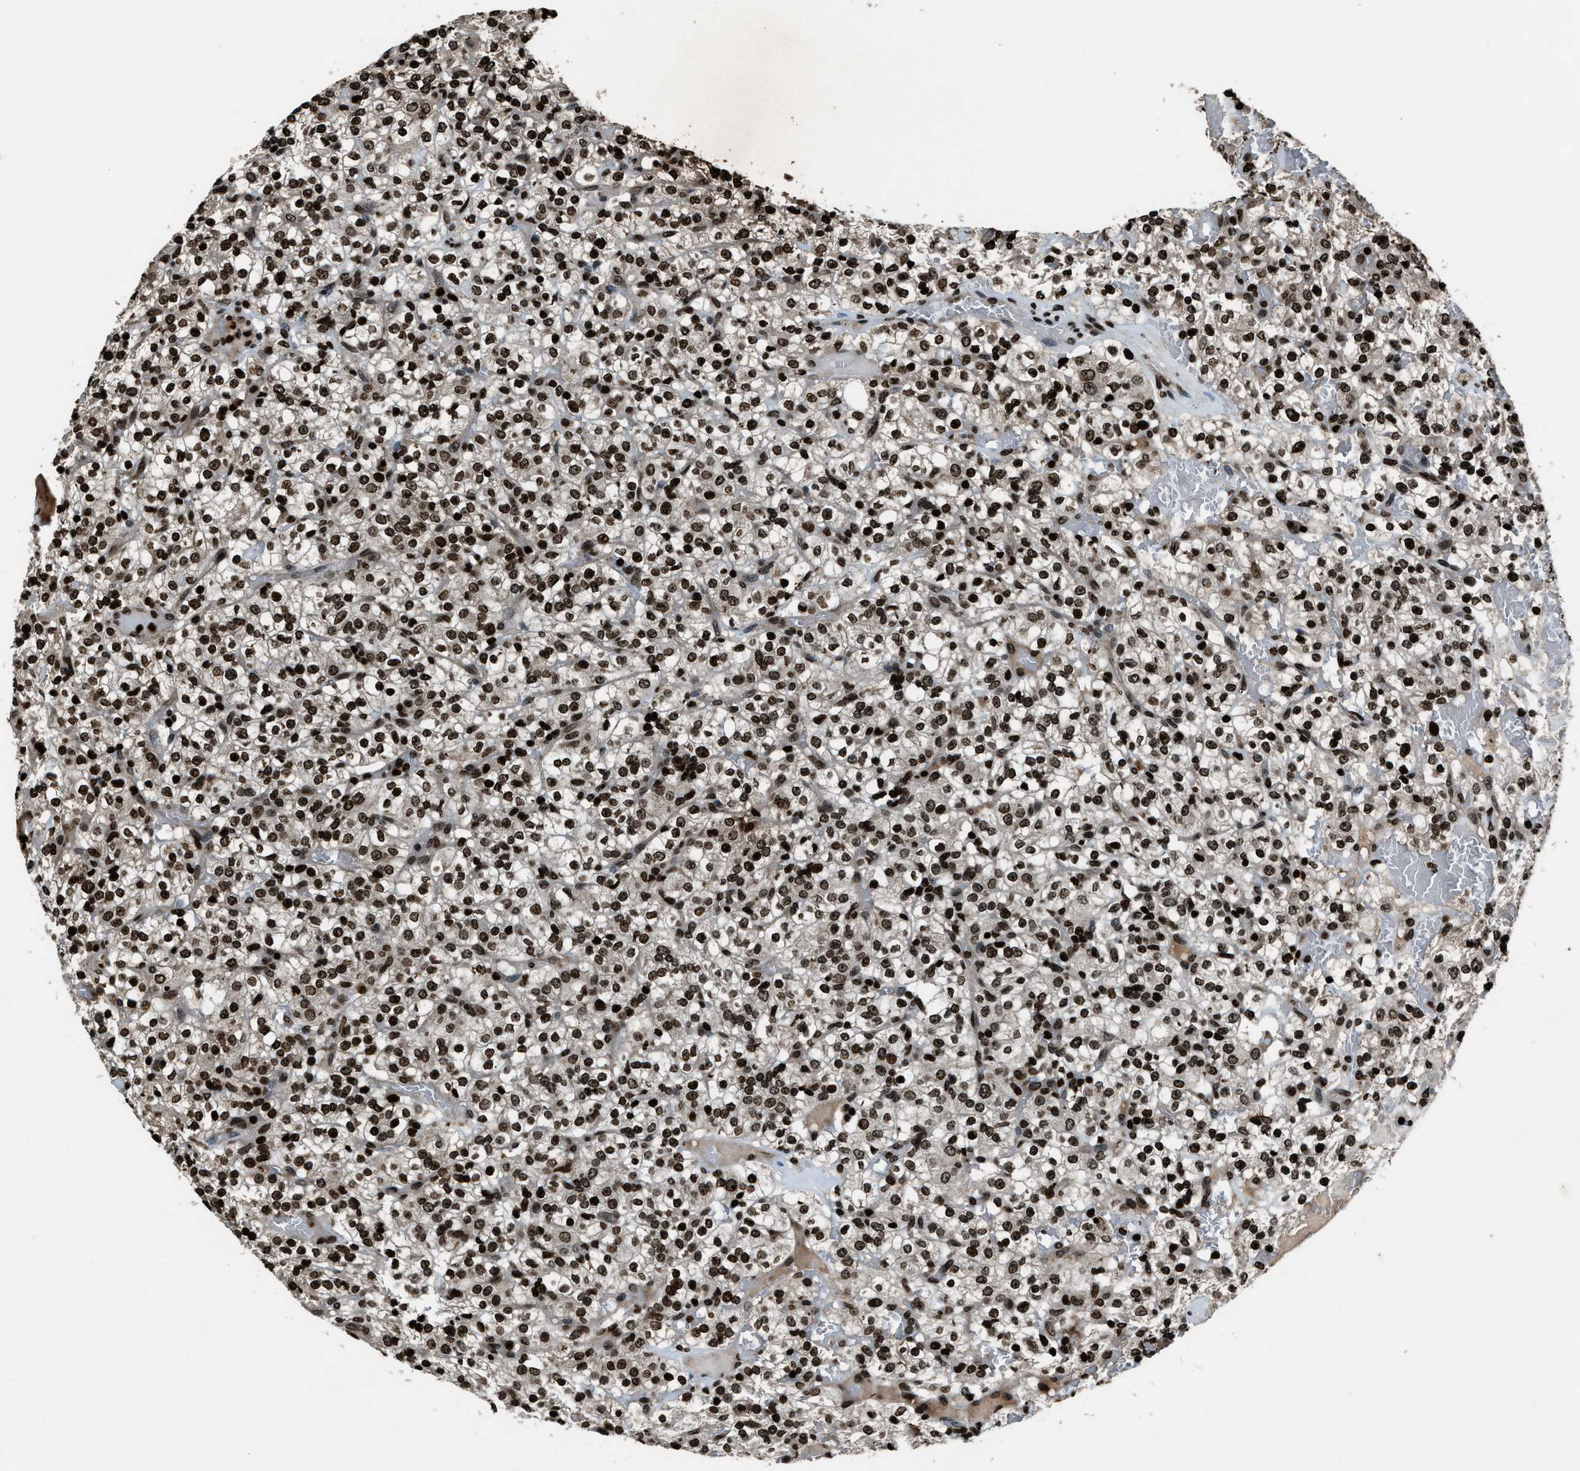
{"staining": {"intensity": "strong", "quantity": ">75%", "location": "nuclear"}, "tissue": "renal cancer", "cell_type": "Tumor cells", "image_type": "cancer", "snomed": [{"axis": "morphology", "description": "Normal tissue, NOS"}, {"axis": "morphology", "description": "Adenocarcinoma, NOS"}, {"axis": "topography", "description": "Kidney"}], "caption": "This is an image of immunohistochemistry staining of renal cancer, which shows strong positivity in the nuclear of tumor cells.", "gene": "H4C1", "patient": {"sex": "female", "age": 72}}